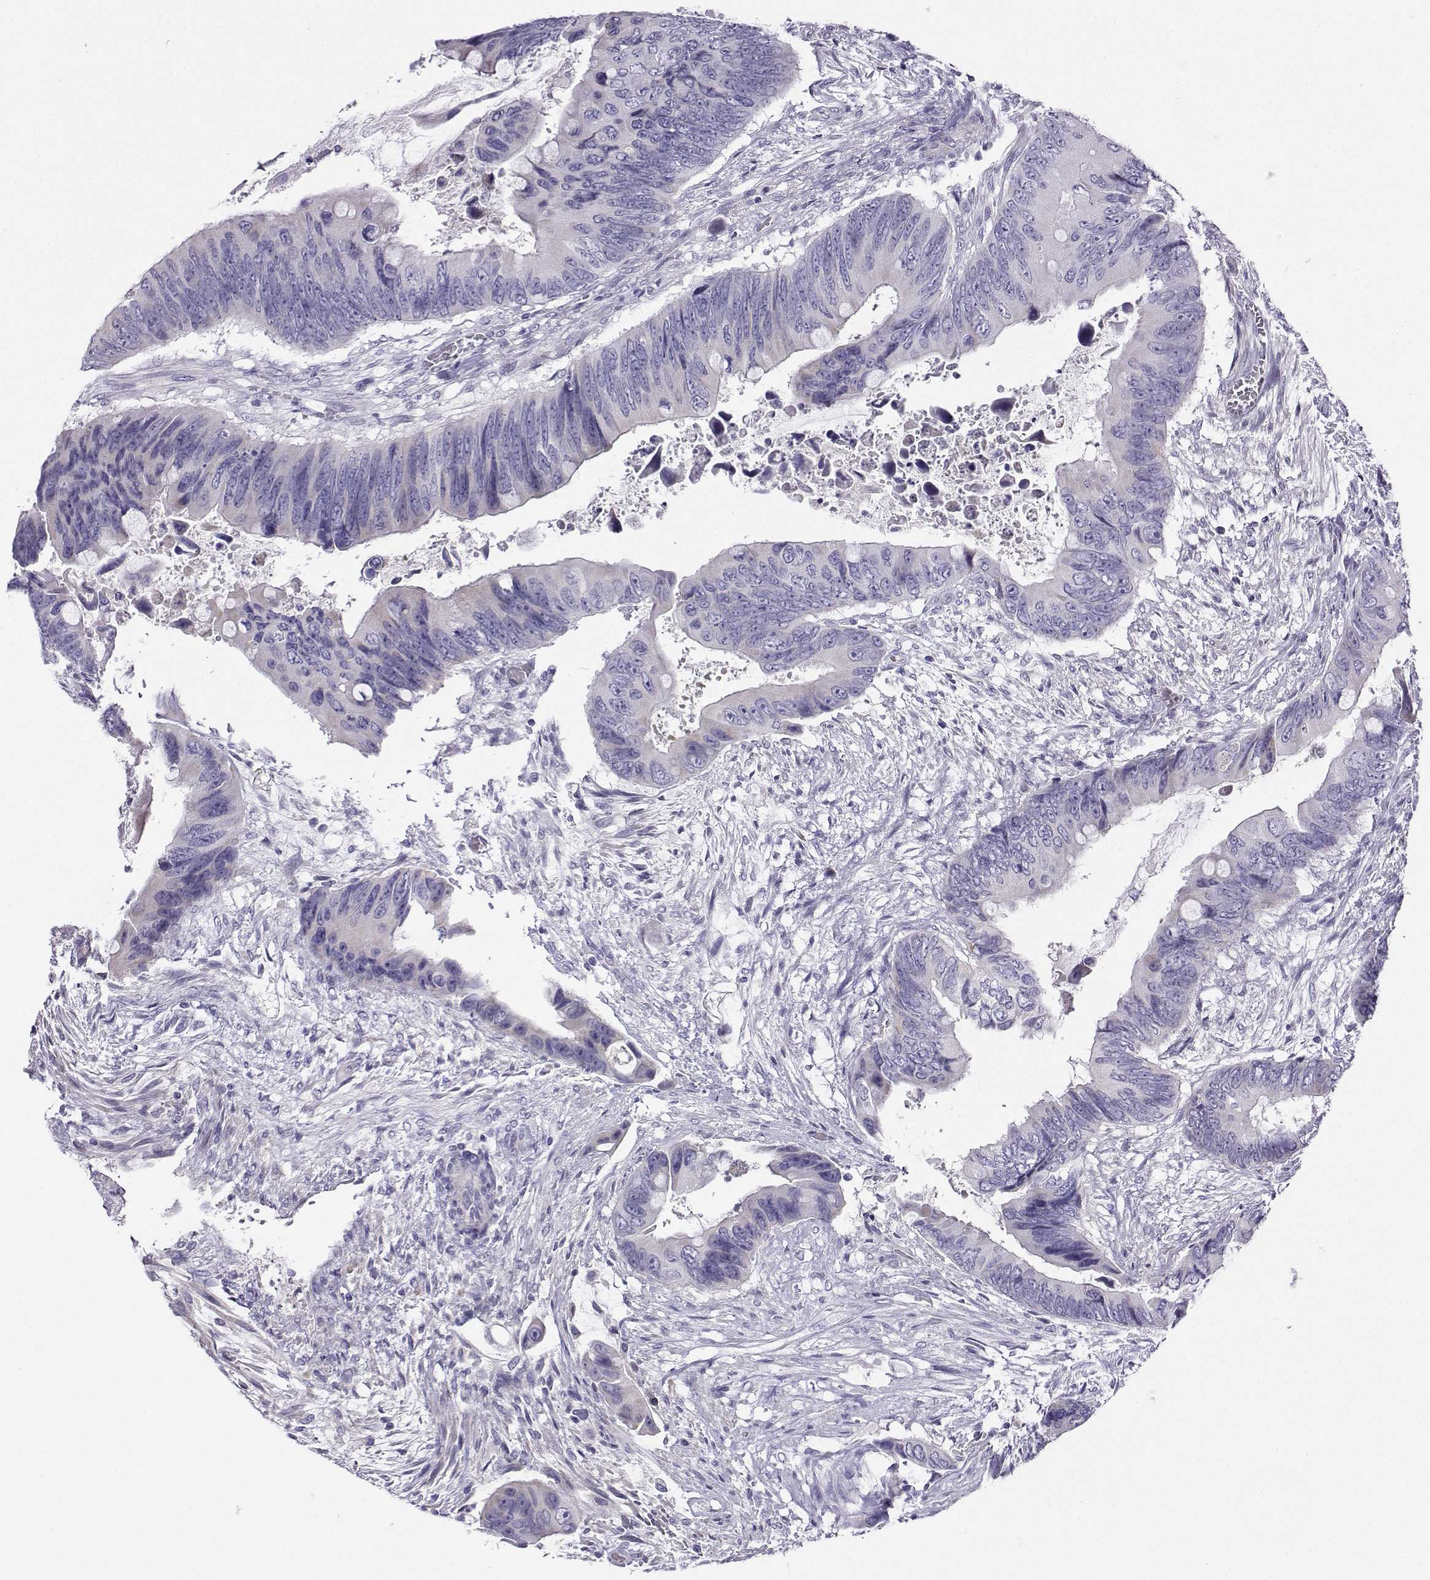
{"staining": {"intensity": "negative", "quantity": "none", "location": "none"}, "tissue": "colorectal cancer", "cell_type": "Tumor cells", "image_type": "cancer", "snomed": [{"axis": "morphology", "description": "Adenocarcinoma, NOS"}, {"axis": "topography", "description": "Rectum"}], "caption": "High magnification brightfield microscopy of colorectal cancer (adenocarcinoma) stained with DAB (3,3'-diaminobenzidine) (brown) and counterstained with hematoxylin (blue): tumor cells show no significant staining.", "gene": "FBXO24", "patient": {"sex": "male", "age": 63}}